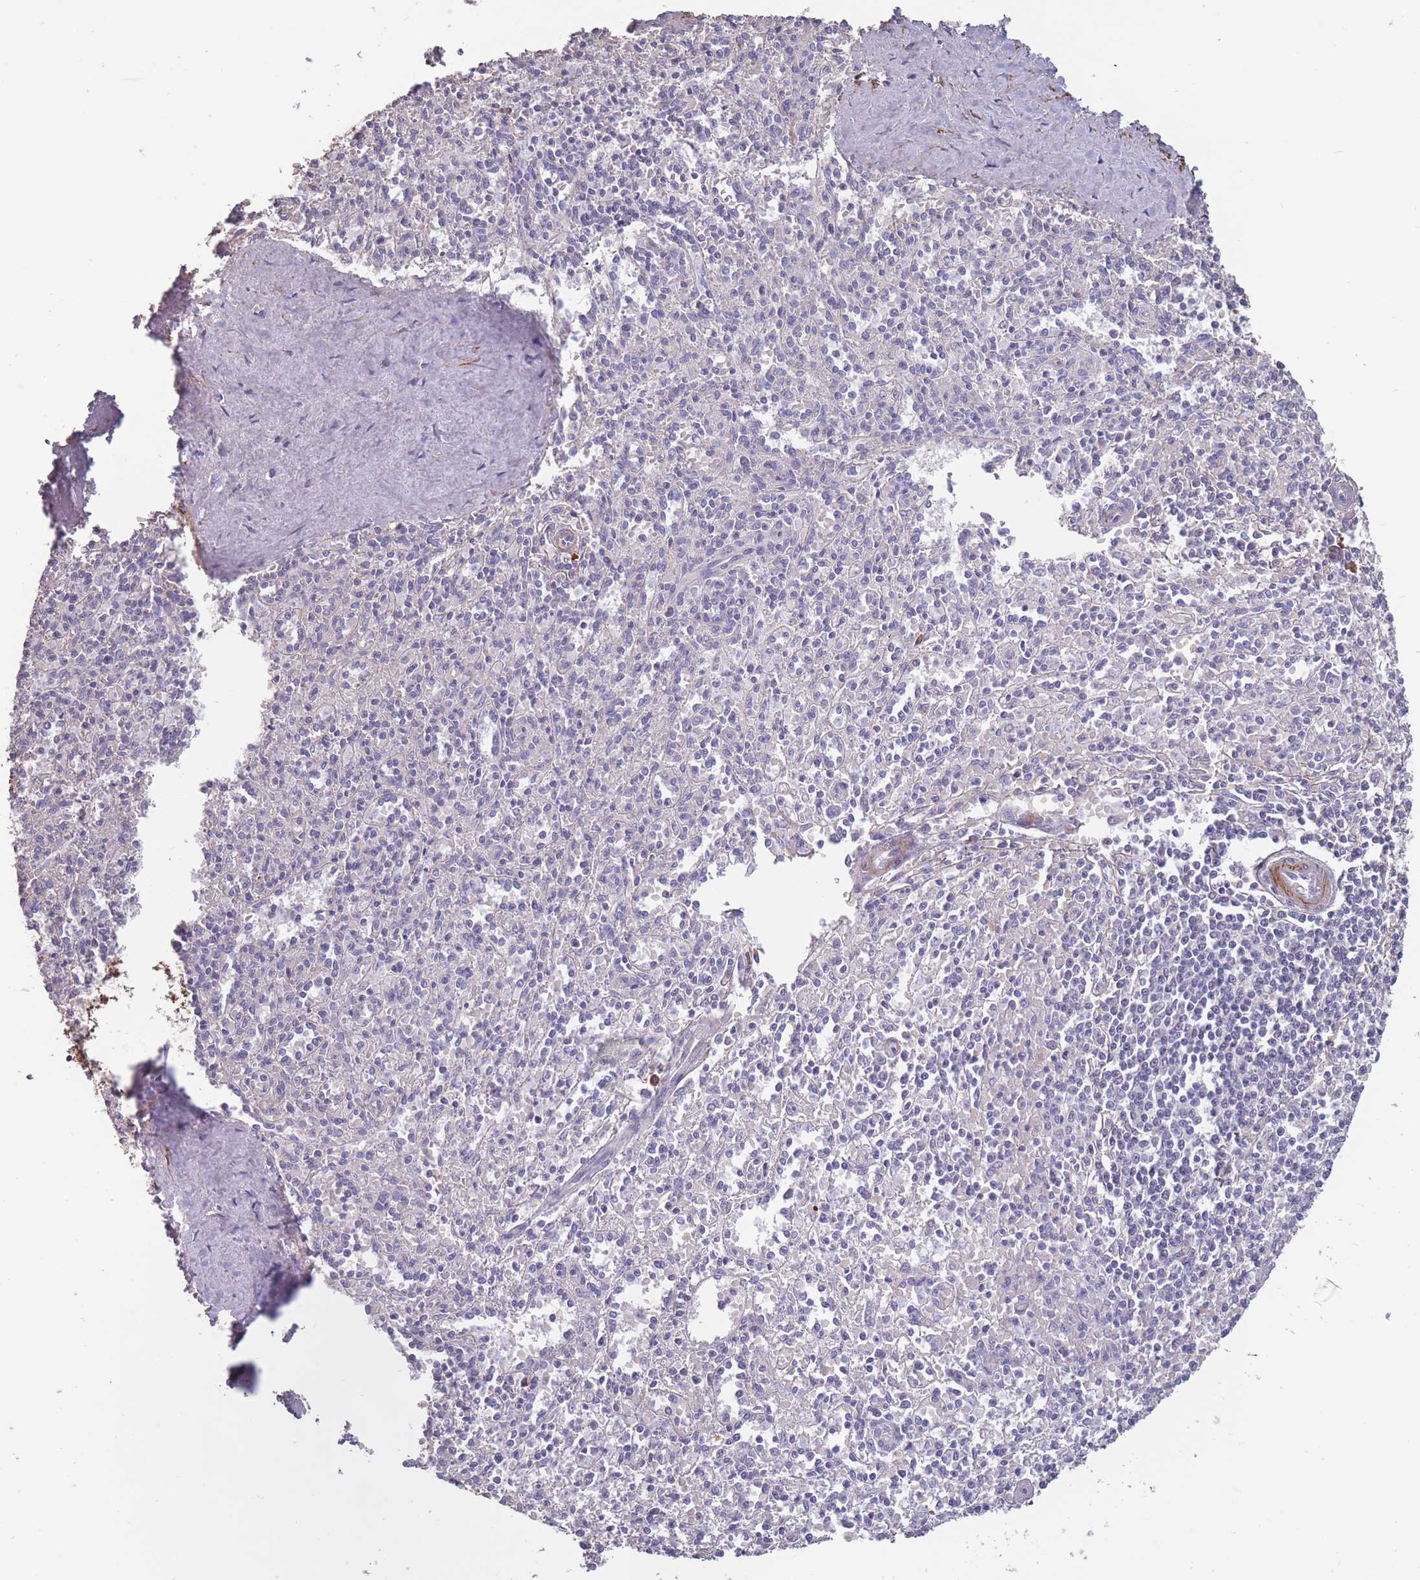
{"staining": {"intensity": "negative", "quantity": "none", "location": "none"}, "tissue": "spleen", "cell_type": "Cells in red pulp", "image_type": "normal", "snomed": [{"axis": "morphology", "description": "Normal tissue, NOS"}, {"axis": "topography", "description": "Spleen"}], "caption": "The image reveals no staining of cells in red pulp in normal spleen.", "gene": "TOMM40L", "patient": {"sex": "female", "age": 70}}